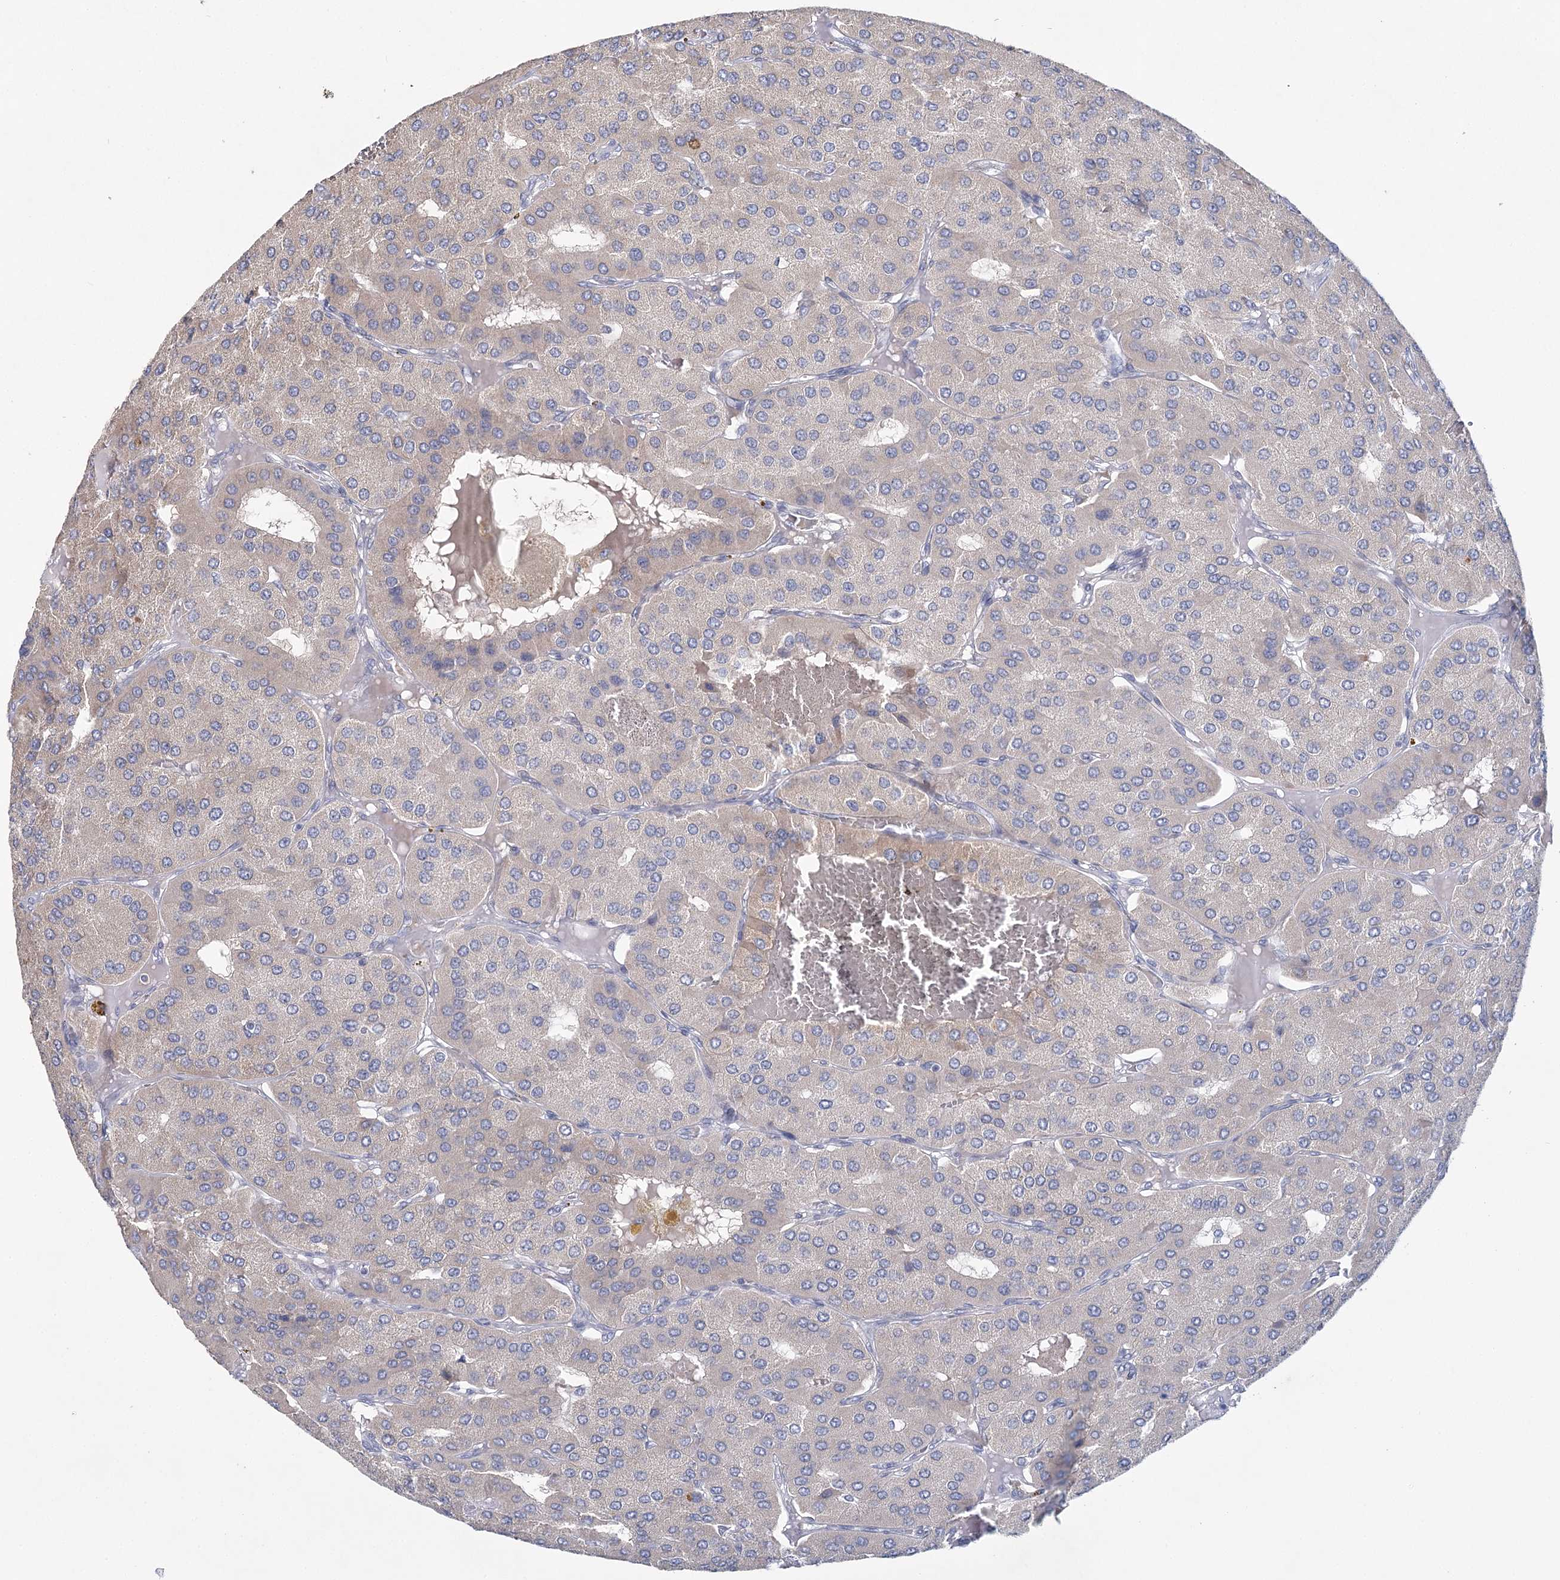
{"staining": {"intensity": "negative", "quantity": "none", "location": "none"}, "tissue": "parathyroid gland", "cell_type": "Glandular cells", "image_type": "normal", "snomed": [{"axis": "morphology", "description": "Normal tissue, NOS"}, {"axis": "morphology", "description": "Adenoma, NOS"}, {"axis": "topography", "description": "Parathyroid gland"}], "caption": "Protein analysis of unremarkable parathyroid gland shows no significant expression in glandular cells. Brightfield microscopy of immunohistochemistry (IHC) stained with DAB (3,3'-diaminobenzidine) (brown) and hematoxylin (blue), captured at high magnification.", "gene": "ARHGAP44", "patient": {"sex": "female", "age": 86}}